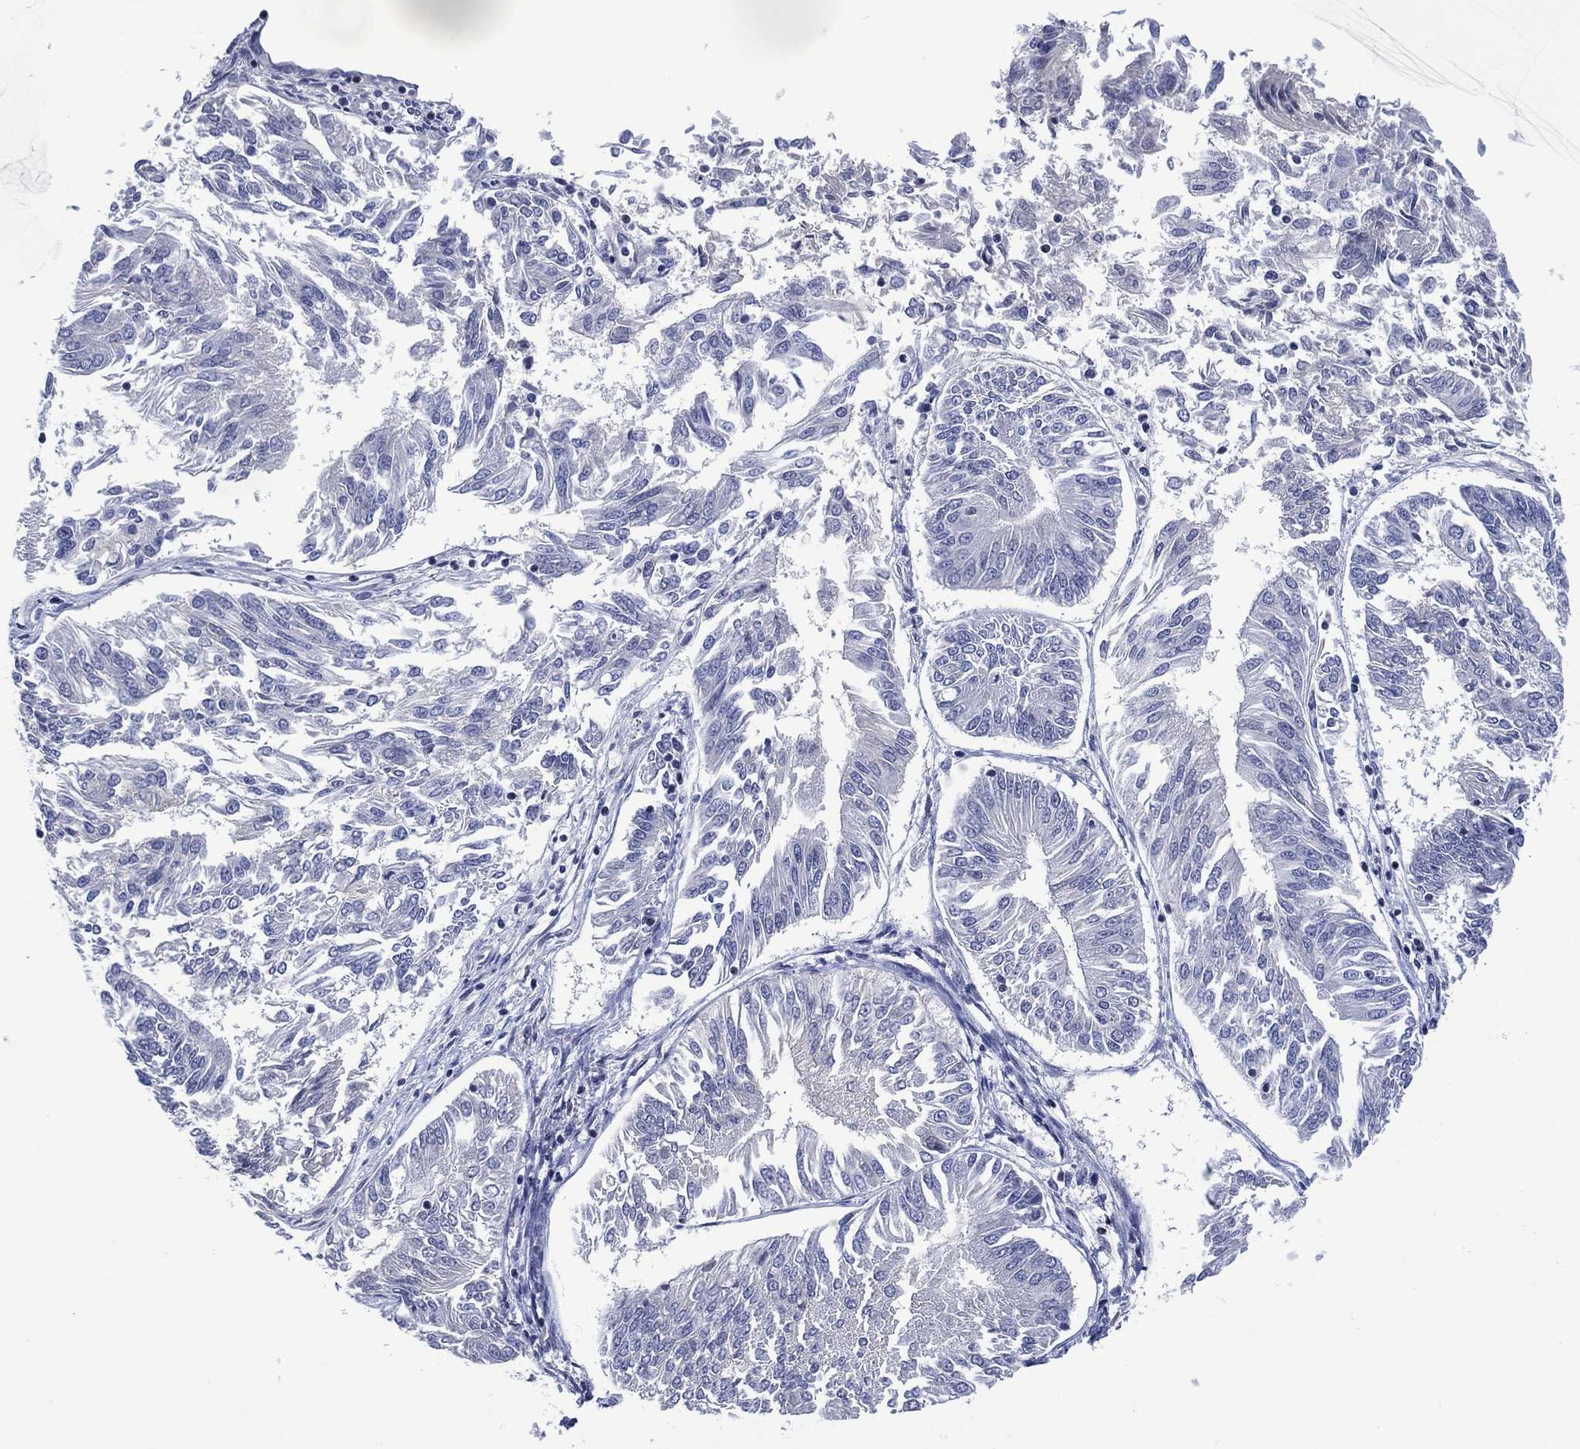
{"staining": {"intensity": "negative", "quantity": "none", "location": "none"}, "tissue": "endometrial cancer", "cell_type": "Tumor cells", "image_type": "cancer", "snomed": [{"axis": "morphology", "description": "Adenocarcinoma, NOS"}, {"axis": "topography", "description": "Endometrium"}], "caption": "High power microscopy histopathology image of an immunohistochemistry image of endometrial cancer, revealing no significant expression in tumor cells.", "gene": "USP26", "patient": {"sex": "female", "age": 58}}